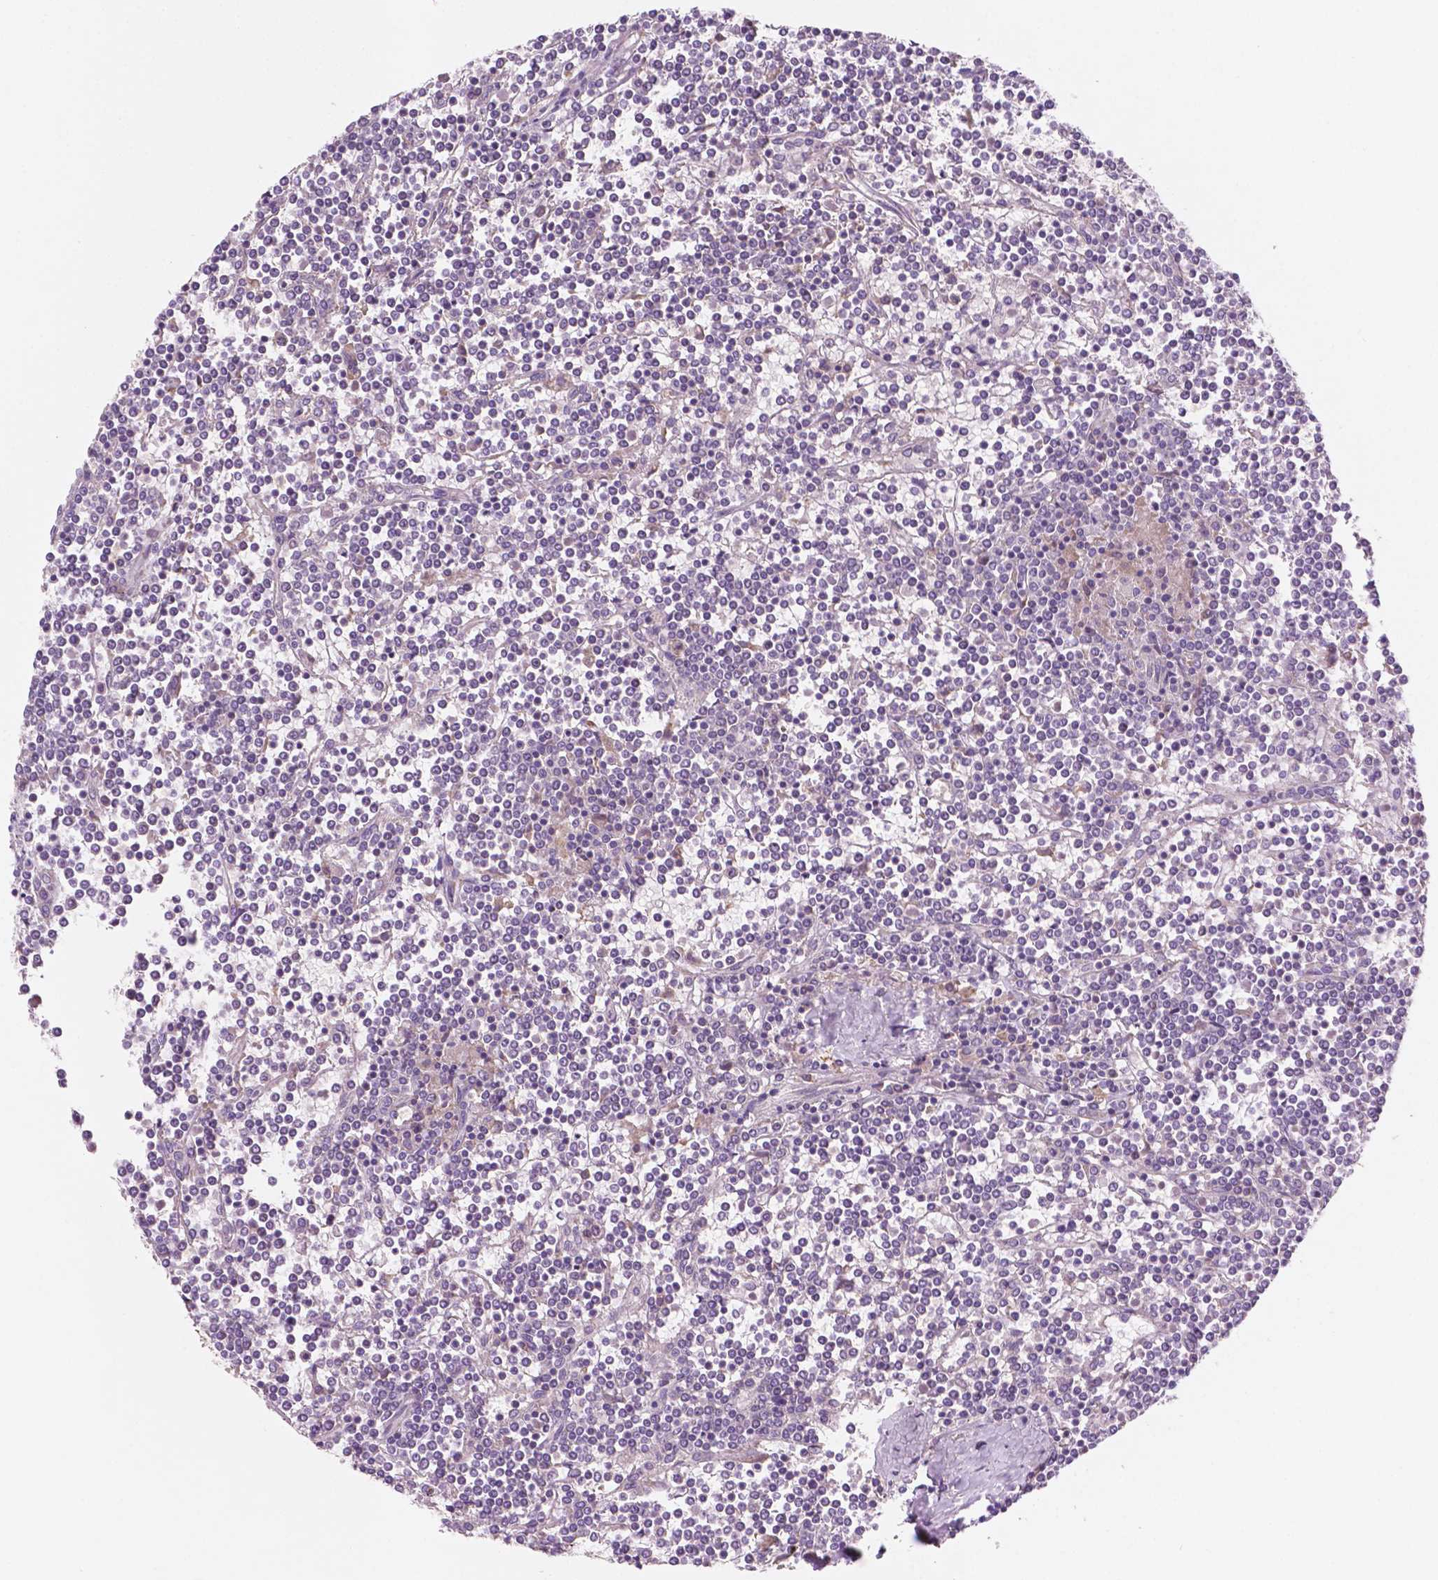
{"staining": {"intensity": "negative", "quantity": "none", "location": "none"}, "tissue": "lymphoma", "cell_type": "Tumor cells", "image_type": "cancer", "snomed": [{"axis": "morphology", "description": "Malignant lymphoma, non-Hodgkin's type, Low grade"}, {"axis": "topography", "description": "Spleen"}], "caption": "An immunohistochemistry histopathology image of lymphoma is shown. There is no staining in tumor cells of lymphoma. (Stains: DAB immunohistochemistry with hematoxylin counter stain, Microscopy: brightfield microscopy at high magnification).", "gene": "LRP1B", "patient": {"sex": "female", "age": 19}}